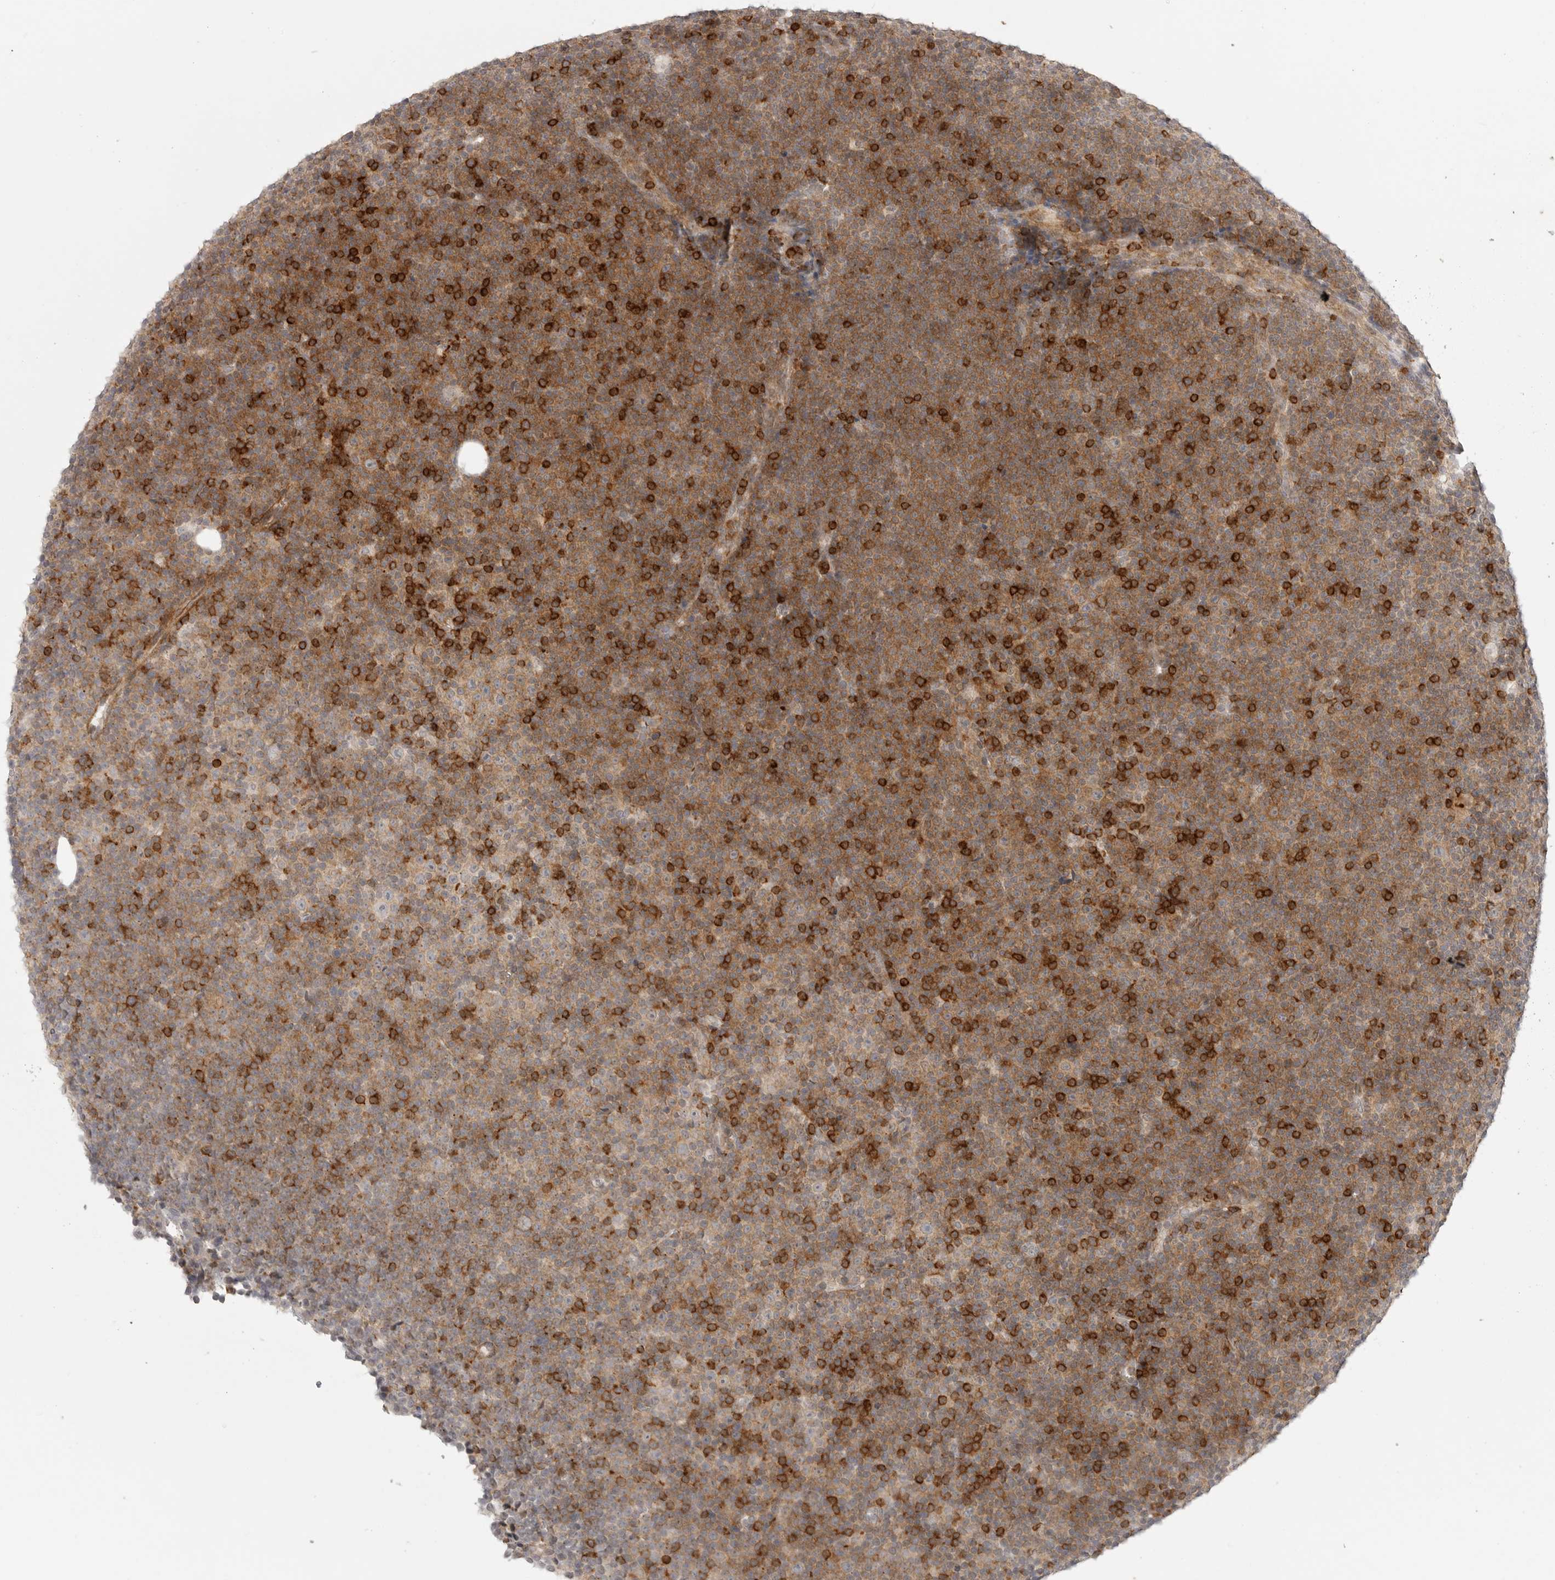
{"staining": {"intensity": "strong", "quantity": "25%-75%", "location": "cytoplasmic/membranous"}, "tissue": "lymphoma", "cell_type": "Tumor cells", "image_type": "cancer", "snomed": [{"axis": "morphology", "description": "Malignant lymphoma, non-Hodgkin's type, Low grade"}, {"axis": "topography", "description": "Lymph node"}], "caption": "Immunohistochemical staining of human malignant lymphoma, non-Hodgkin's type (low-grade) displays high levels of strong cytoplasmic/membranous positivity in approximately 25%-75% of tumor cells.", "gene": "SH3KBP1", "patient": {"sex": "female", "age": 67}}